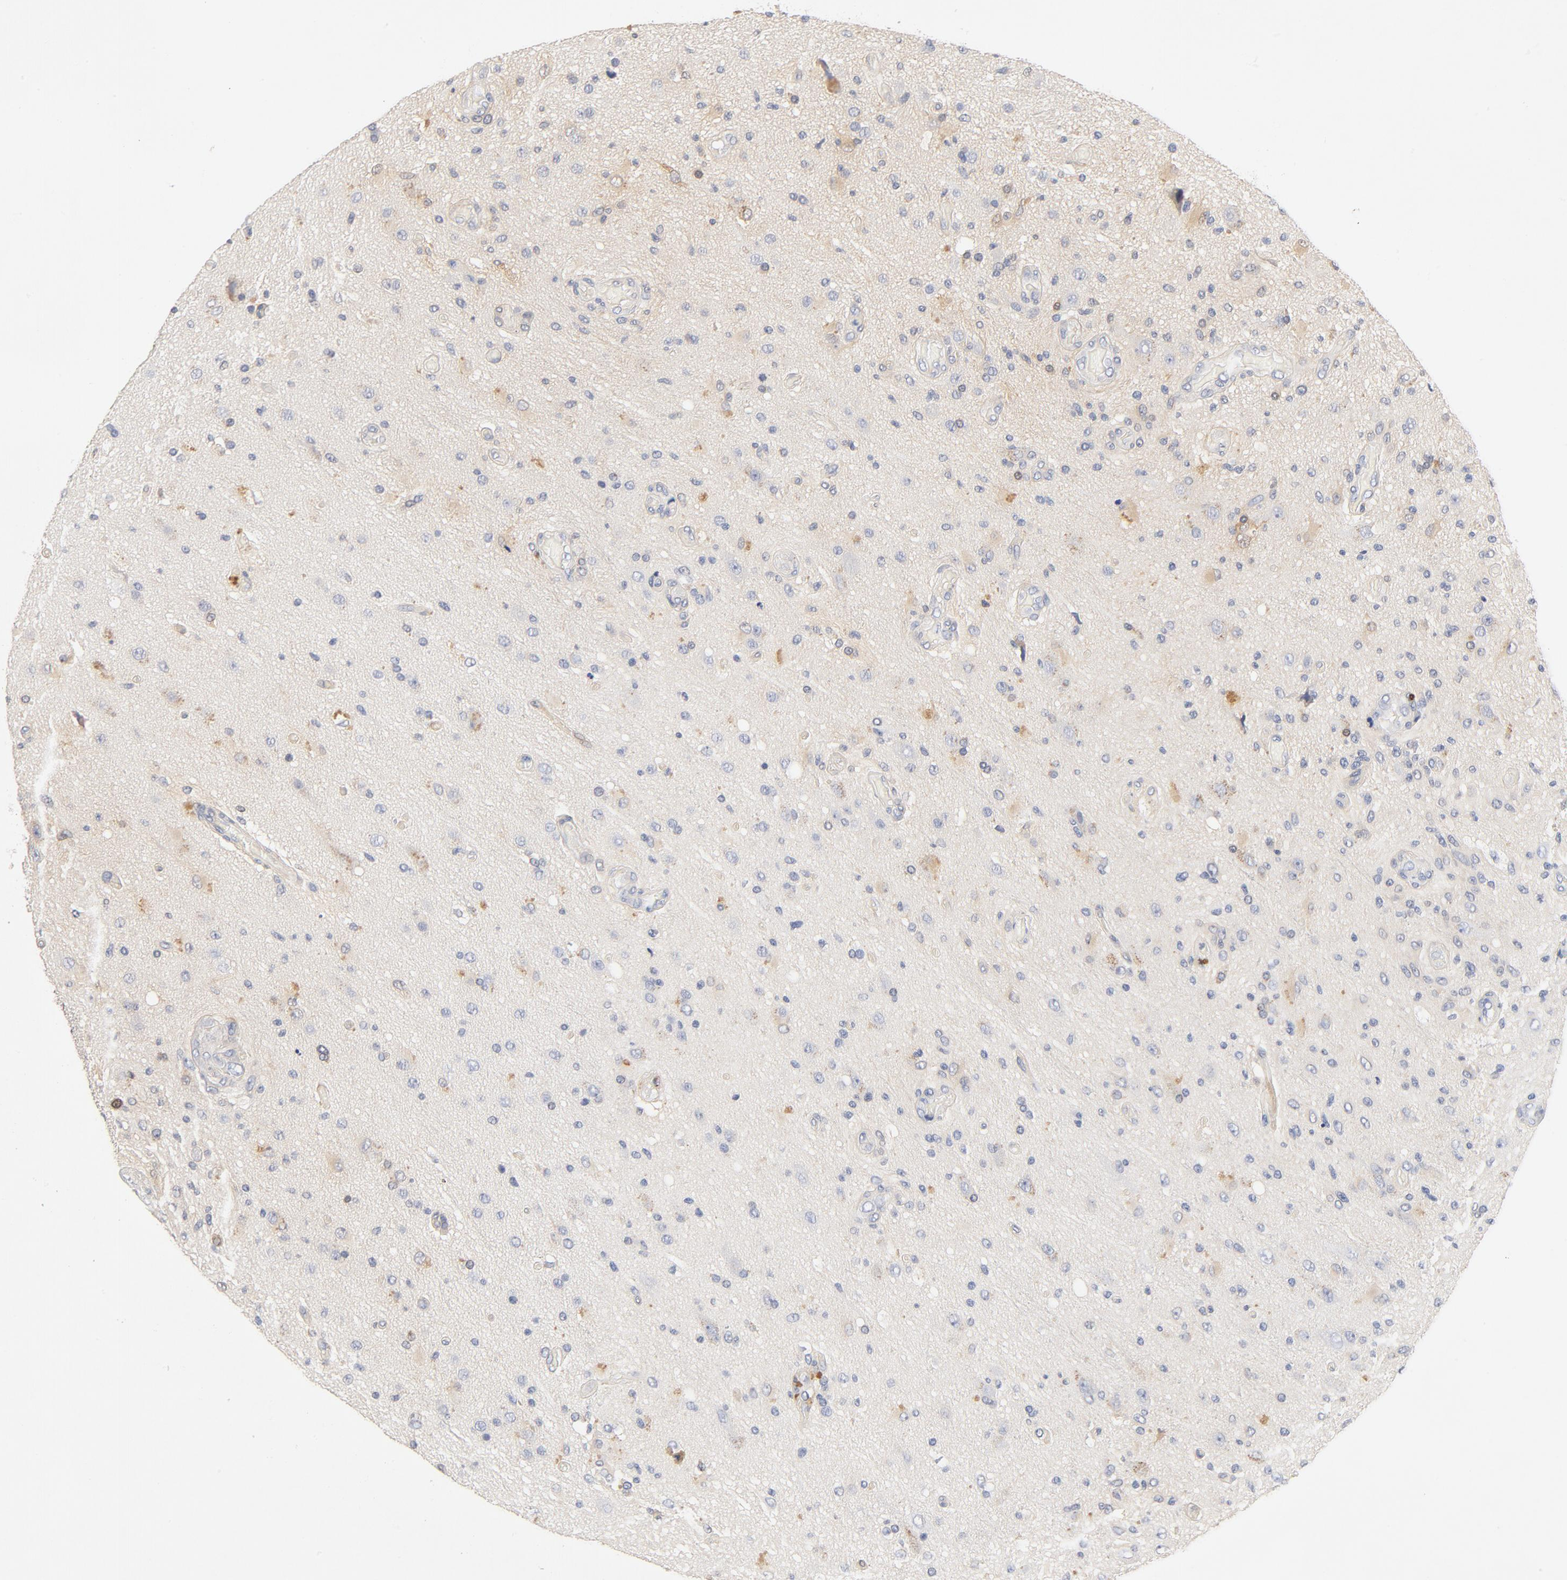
{"staining": {"intensity": "weak", "quantity": "25%-75%", "location": "cytoplasmic/membranous"}, "tissue": "glioma", "cell_type": "Tumor cells", "image_type": "cancer", "snomed": [{"axis": "morphology", "description": "Normal tissue, NOS"}, {"axis": "morphology", "description": "Glioma, malignant, High grade"}, {"axis": "topography", "description": "Cerebral cortex"}], "caption": "This micrograph exhibits immunohistochemistry (IHC) staining of malignant glioma (high-grade), with low weak cytoplasmic/membranous staining in about 25%-75% of tumor cells.", "gene": "STAT1", "patient": {"sex": "male", "age": 77}}